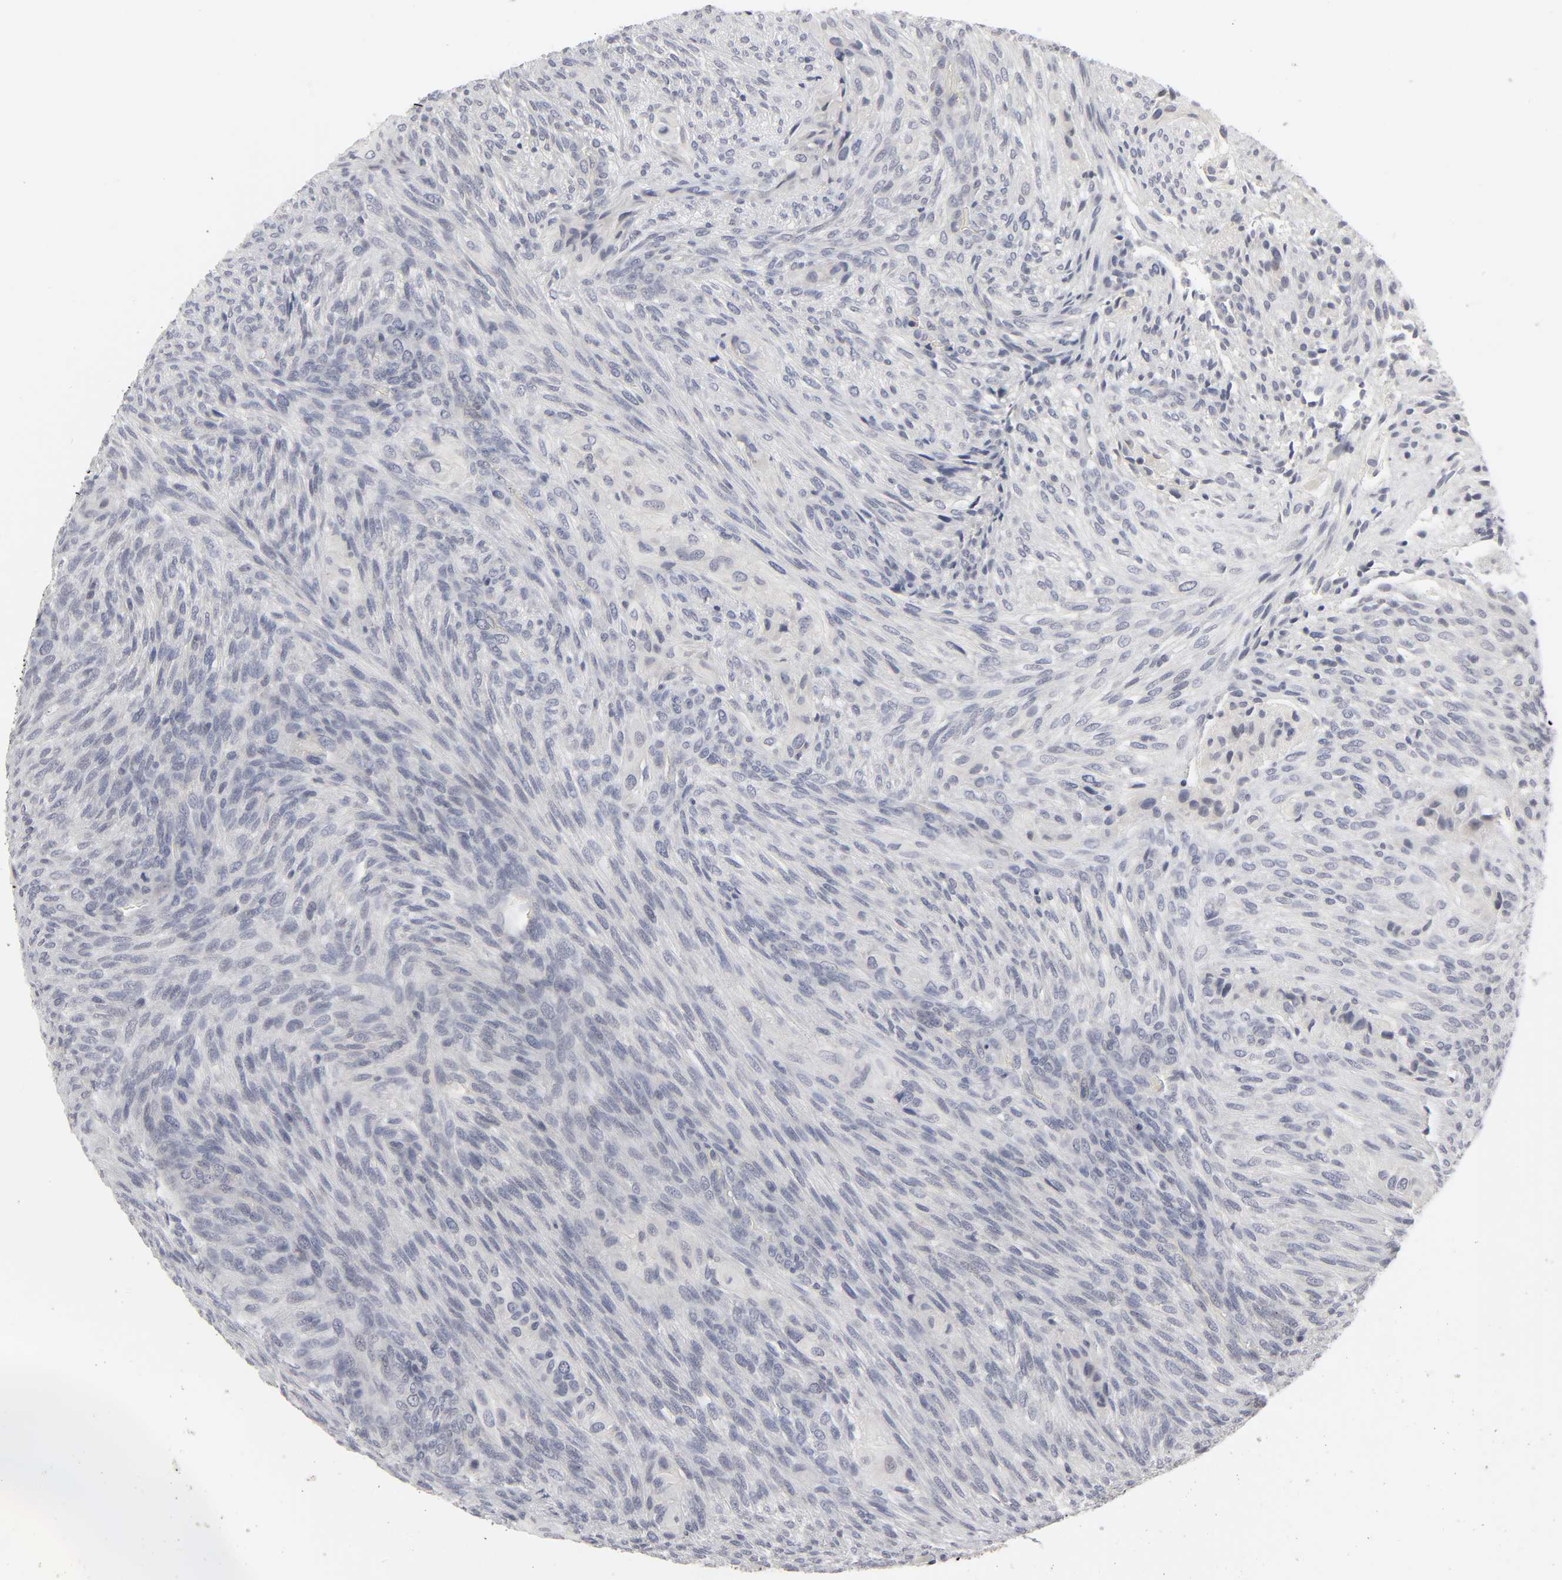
{"staining": {"intensity": "negative", "quantity": "none", "location": "none"}, "tissue": "glioma", "cell_type": "Tumor cells", "image_type": "cancer", "snomed": [{"axis": "morphology", "description": "Glioma, malignant, High grade"}, {"axis": "topography", "description": "Cerebral cortex"}], "caption": "High power microscopy photomicrograph of an IHC photomicrograph of malignant glioma (high-grade), revealing no significant positivity in tumor cells. (Brightfield microscopy of DAB (3,3'-diaminobenzidine) immunohistochemistry (IHC) at high magnification).", "gene": "TCAP", "patient": {"sex": "female", "age": 55}}